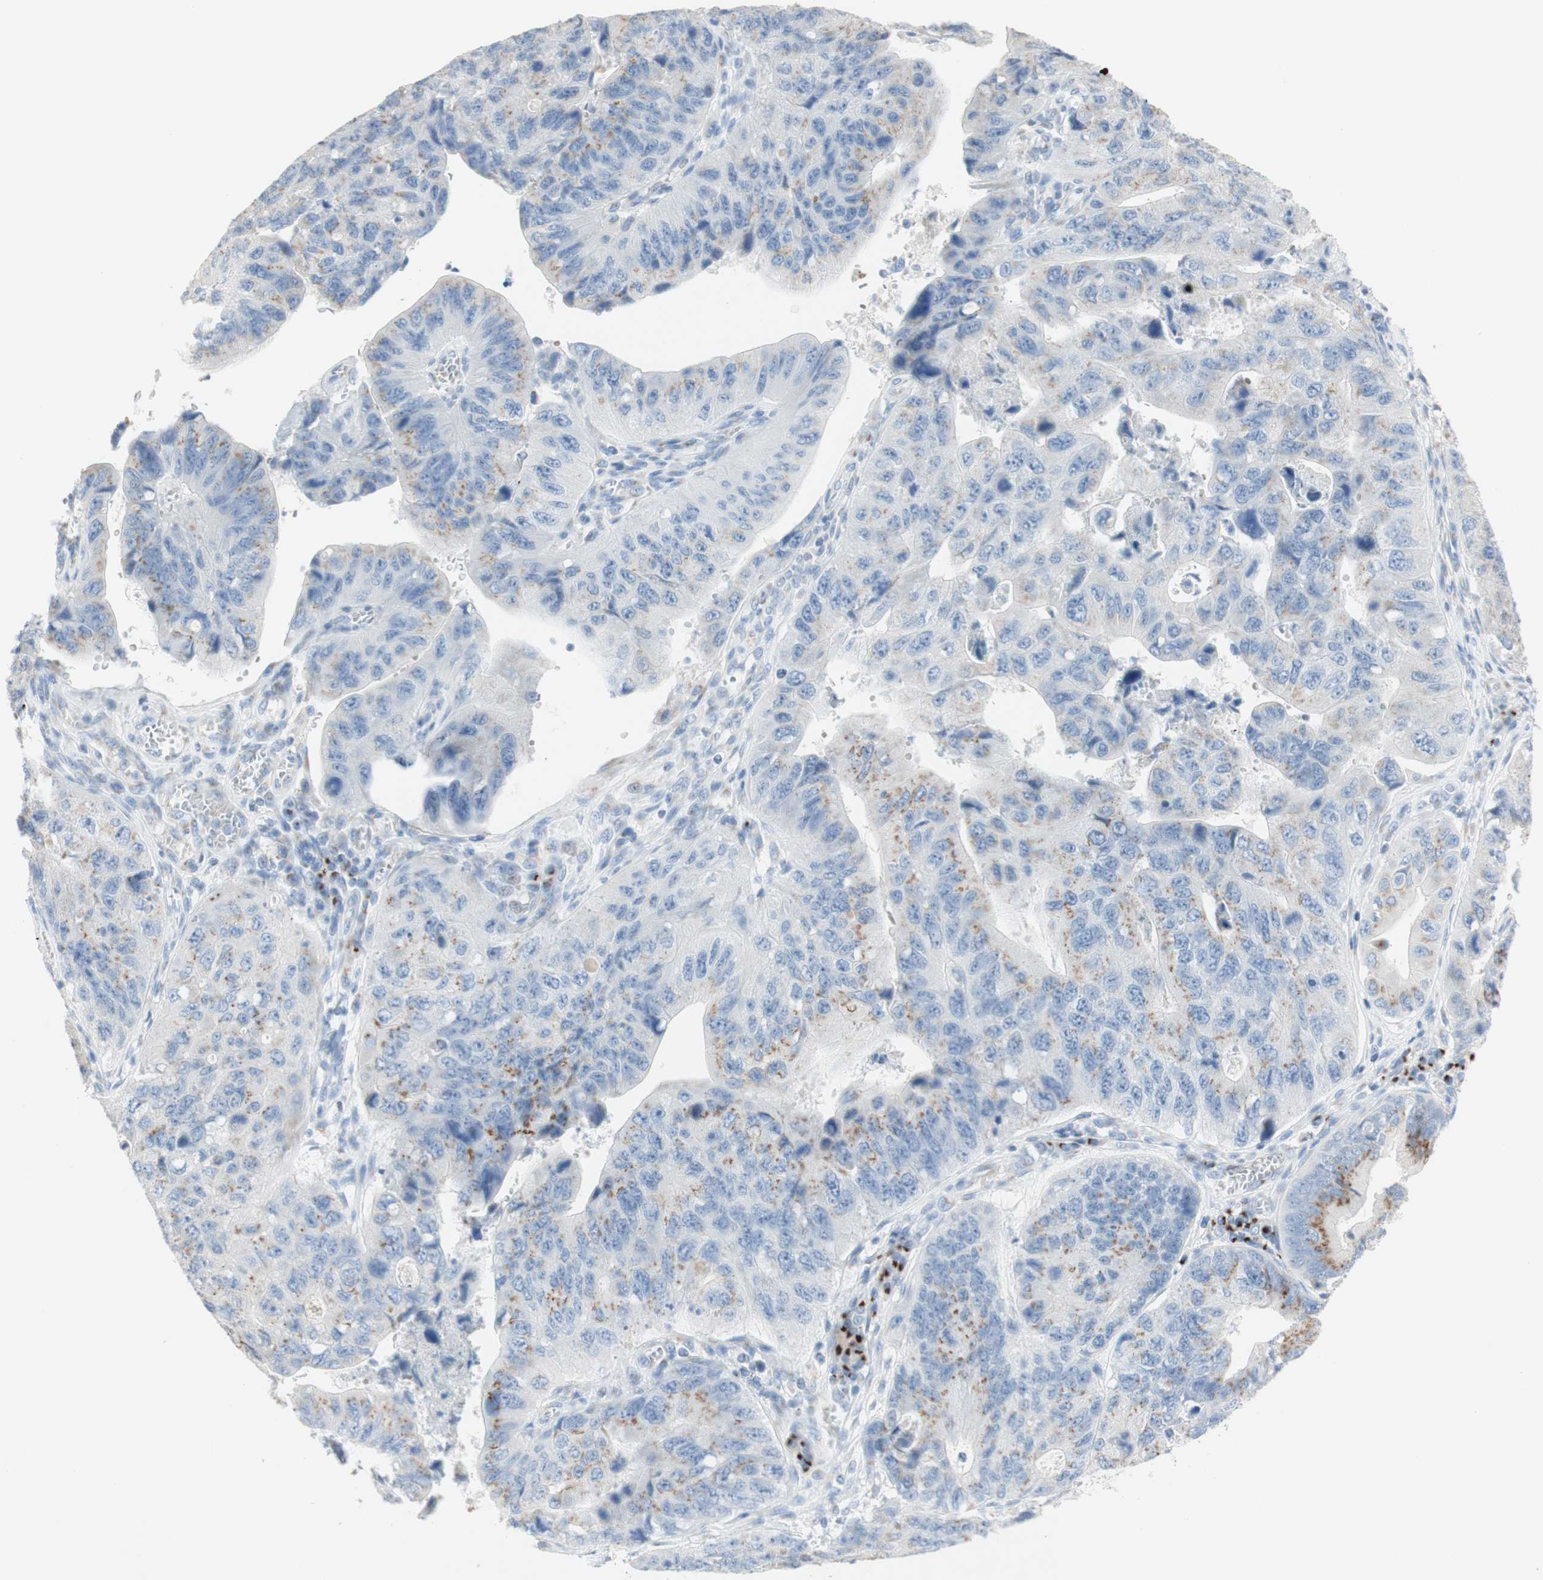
{"staining": {"intensity": "moderate", "quantity": "25%-75%", "location": "cytoplasmic/membranous"}, "tissue": "stomach cancer", "cell_type": "Tumor cells", "image_type": "cancer", "snomed": [{"axis": "morphology", "description": "Adenocarcinoma, NOS"}, {"axis": "topography", "description": "Stomach"}], "caption": "There is medium levels of moderate cytoplasmic/membranous positivity in tumor cells of stomach cancer (adenocarcinoma), as demonstrated by immunohistochemical staining (brown color).", "gene": "MANEA", "patient": {"sex": "male", "age": 59}}